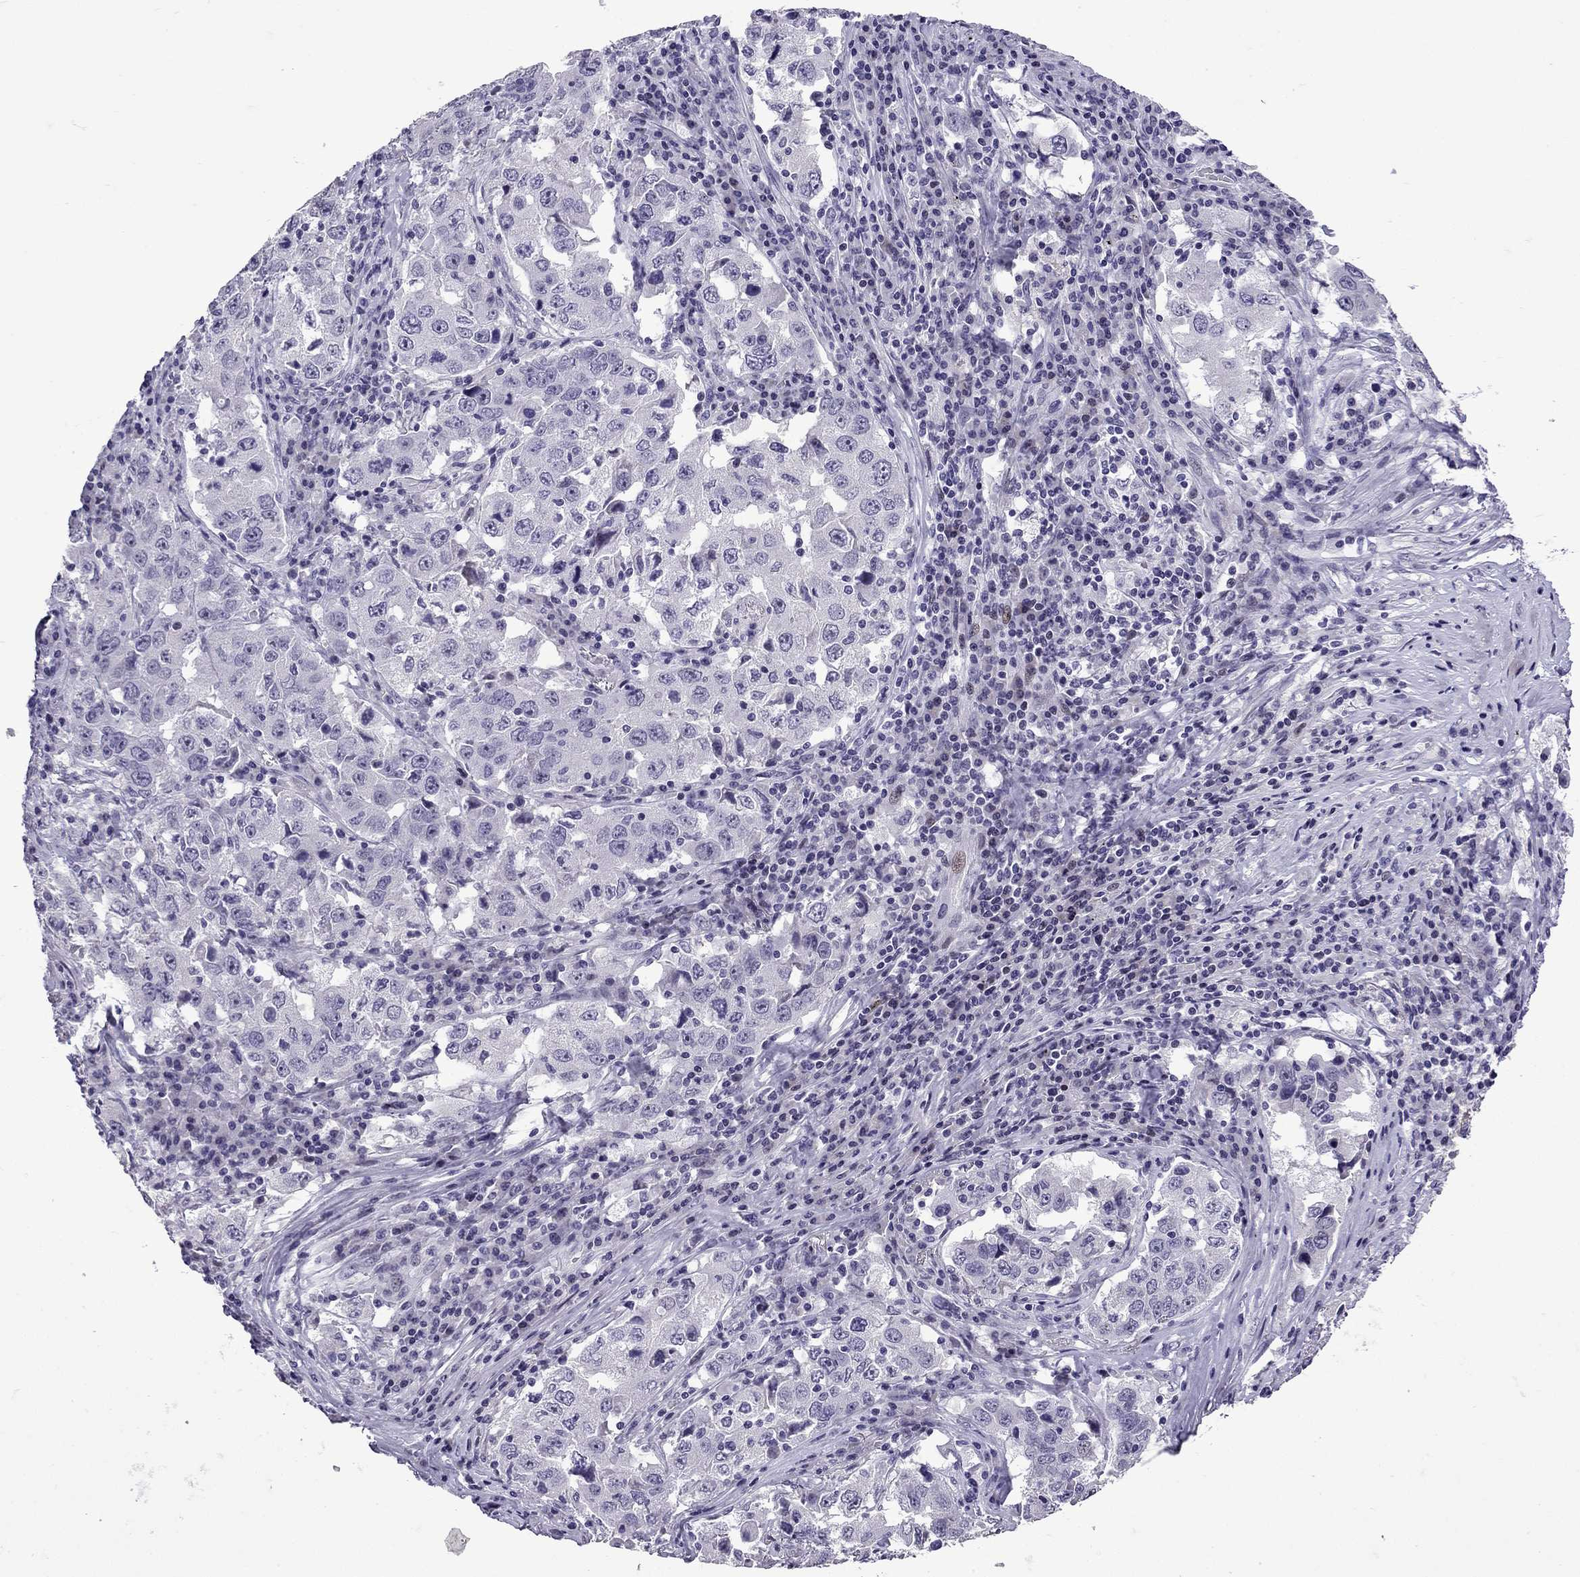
{"staining": {"intensity": "negative", "quantity": "none", "location": "none"}, "tissue": "lung cancer", "cell_type": "Tumor cells", "image_type": "cancer", "snomed": [{"axis": "morphology", "description": "Adenocarcinoma, NOS"}, {"axis": "topography", "description": "Lung"}], "caption": "A high-resolution image shows immunohistochemistry (IHC) staining of lung adenocarcinoma, which shows no significant positivity in tumor cells.", "gene": "TTN", "patient": {"sex": "male", "age": 73}}